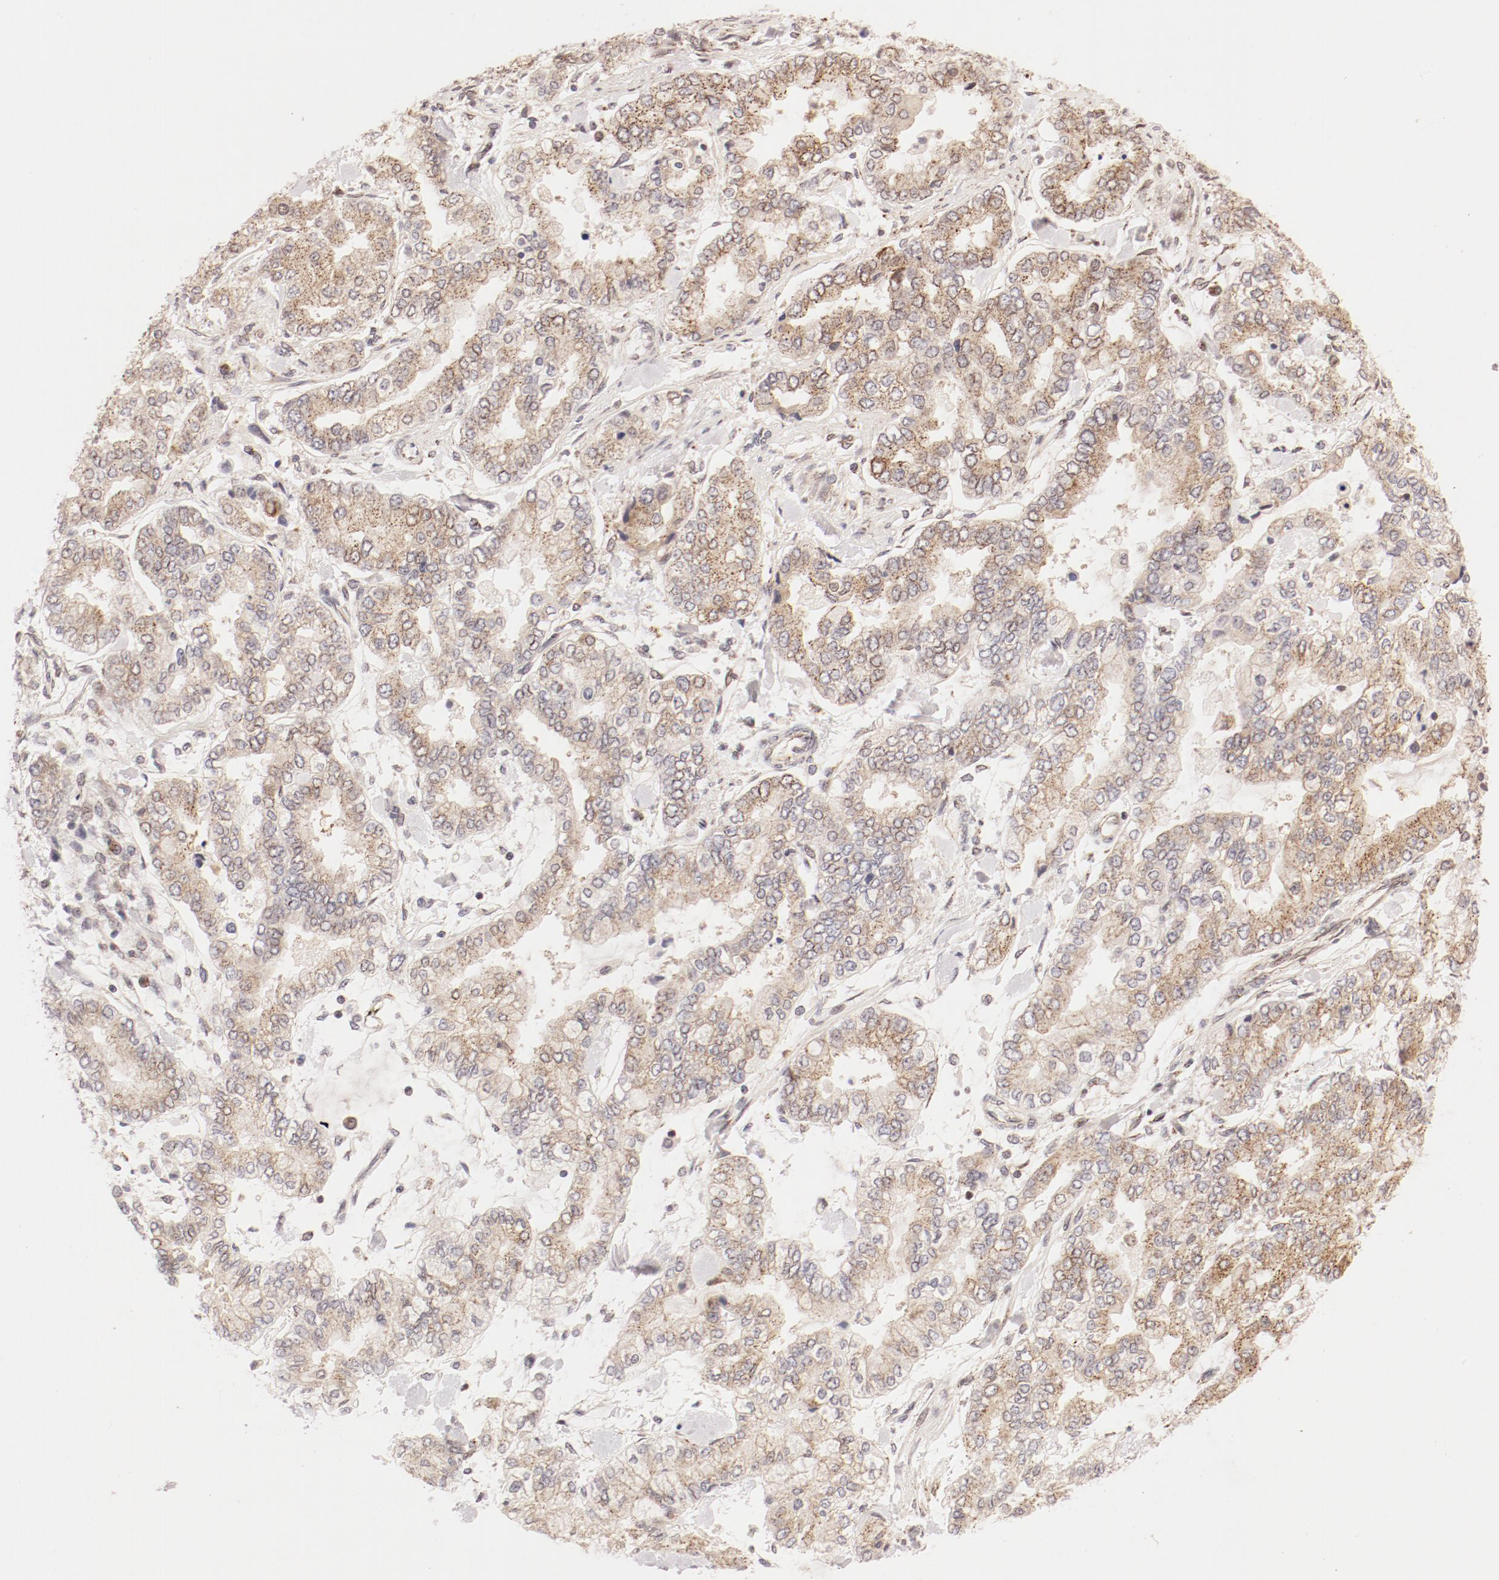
{"staining": {"intensity": "weak", "quantity": "25%-75%", "location": "cytoplasmic/membranous"}, "tissue": "stomach cancer", "cell_type": "Tumor cells", "image_type": "cancer", "snomed": [{"axis": "morphology", "description": "Normal tissue, NOS"}, {"axis": "morphology", "description": "Adenocarcinoma, NOS"}, {"axis": "topography", "description": "Stomach, upper"}, {"axis": "topography", "description": "Stomach"}], "caption": "Stomach cancer stained with IHC demonstrates weak cytoplasmic/membranous positivity in about 25%-75% of tumor cells.", "gene": "RPL12", "patient": {"sex": "male", "age": 76}}